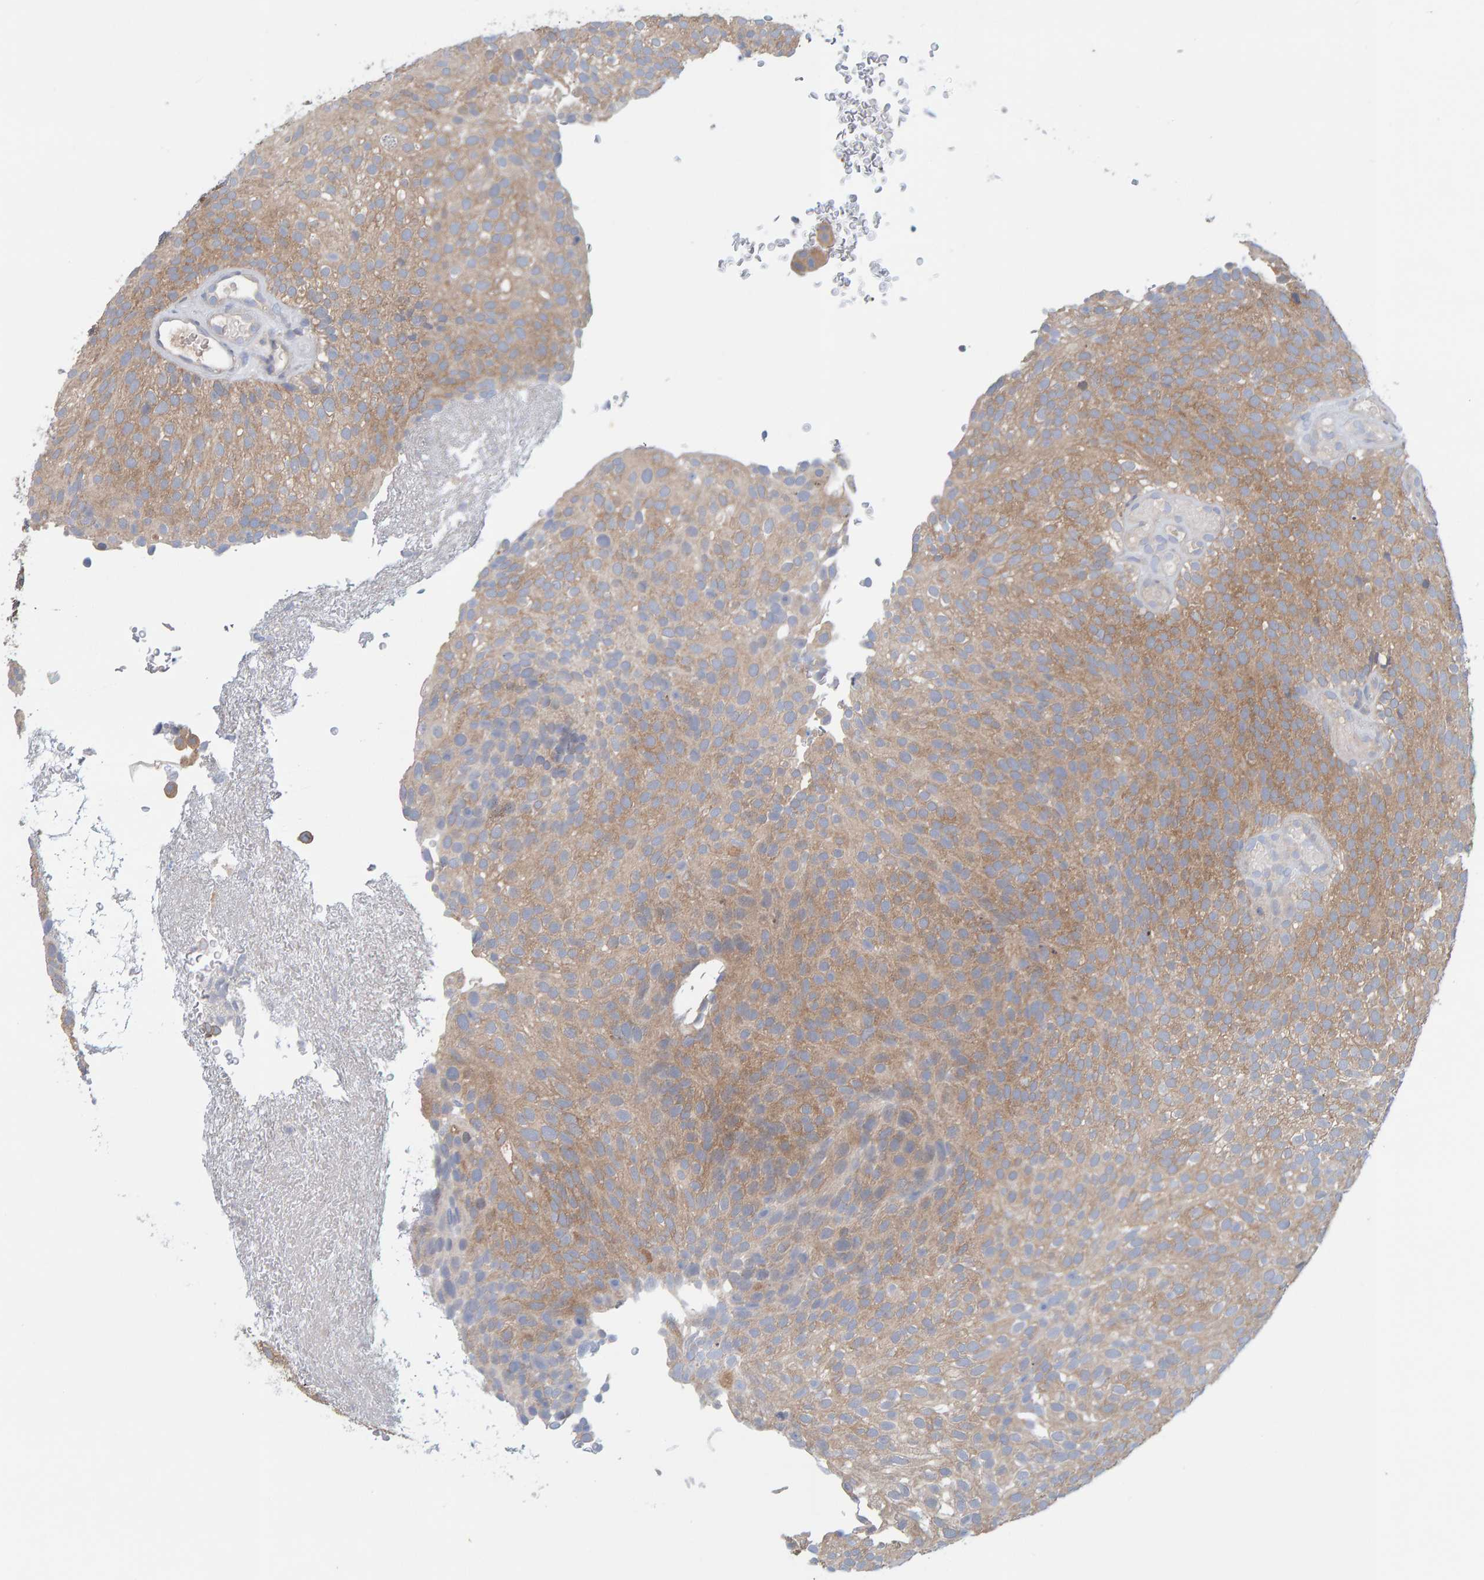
{"staining": {"intensity": "moderate", "quantity": ">75%", "location": "cytoplasmic/membranous"}, "tissue": "urothelial cancer", "cell_type": "Tumor cells", "image_type": "cancer", "snomed": [{"axis": "morphology", "description": "Urothelial carcinoma, Low grade"}, {"axis": "topography", "description": "Urinary bladder"}], "caption": "A micrograph of urothelial cancer stained for a protein shows moderate cytoplasmic/membranous brown staining in tumor cells.", "gene": "TATDN1", "patient": {"sex": "male", "age": 78}}